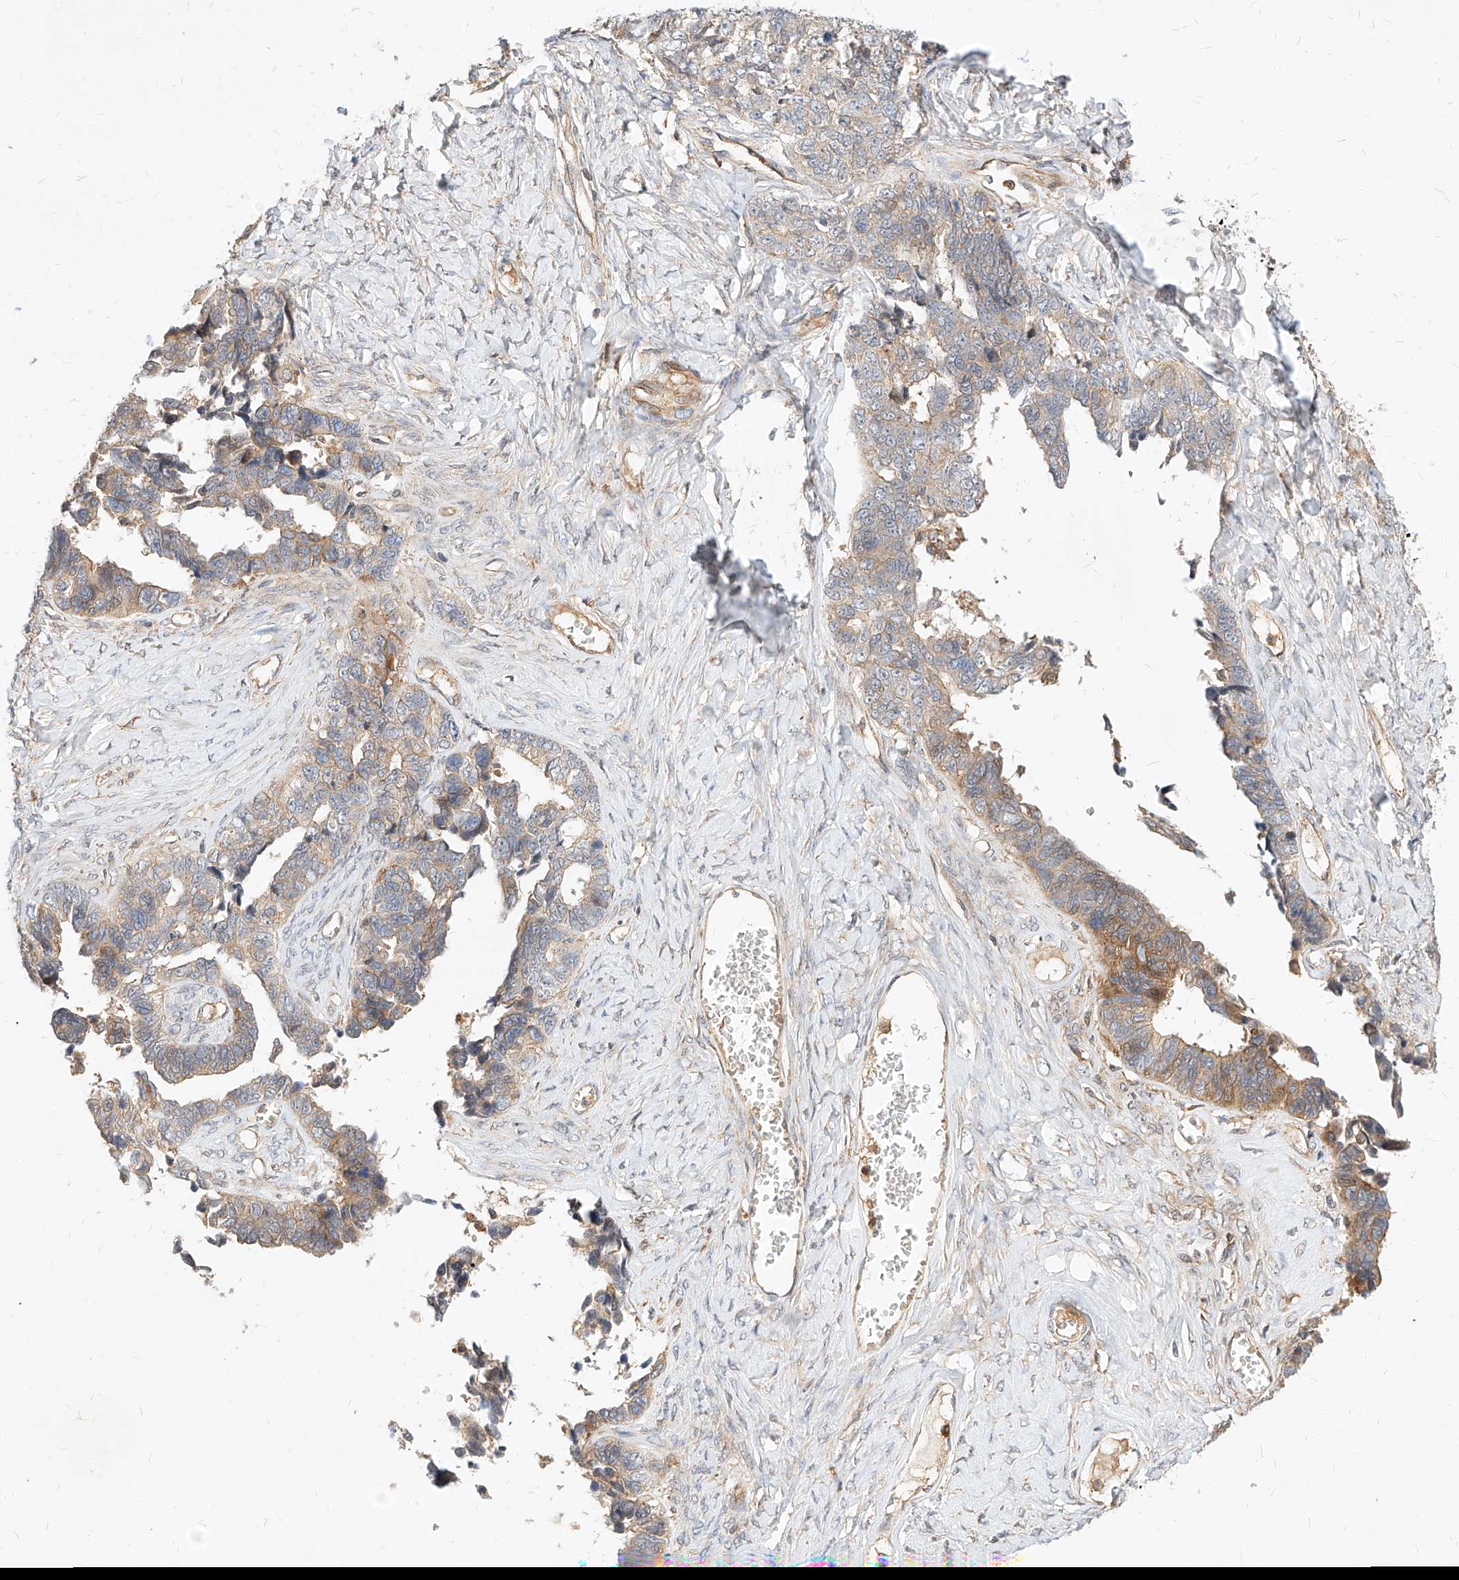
{"staining": {"intensity": "moderate", "quantity": "25%-75%", "location": "cytoplasmic/membranous"}, "tissue": "ovarian cancer", "cell_type": "Tumor cells", "image_type": "cancer", "snomed": [{"axis": "morphology", "description": "Cystadenocarcinoma, serous, NOS"}, {"axis": "topography", "description": "Ovary"}], "caption": "High-magnification brightfield microscopy of ovarian cancer stained with DAB (brown) and counterstained with hematoxylin (blue). tumor cells exhibit moderate cytoplasmic/membranous expression is seen in approximately25%-75% of cells. The staining was performed using DAB (3,3'-diaminobenzidine) to visualize the protein expression in brown, while the nuclei were stained in blue with hematoxylin (Magnification: 20x).", "gene": "NFAM1", "patient": {"sex": "female", "age": 79}}